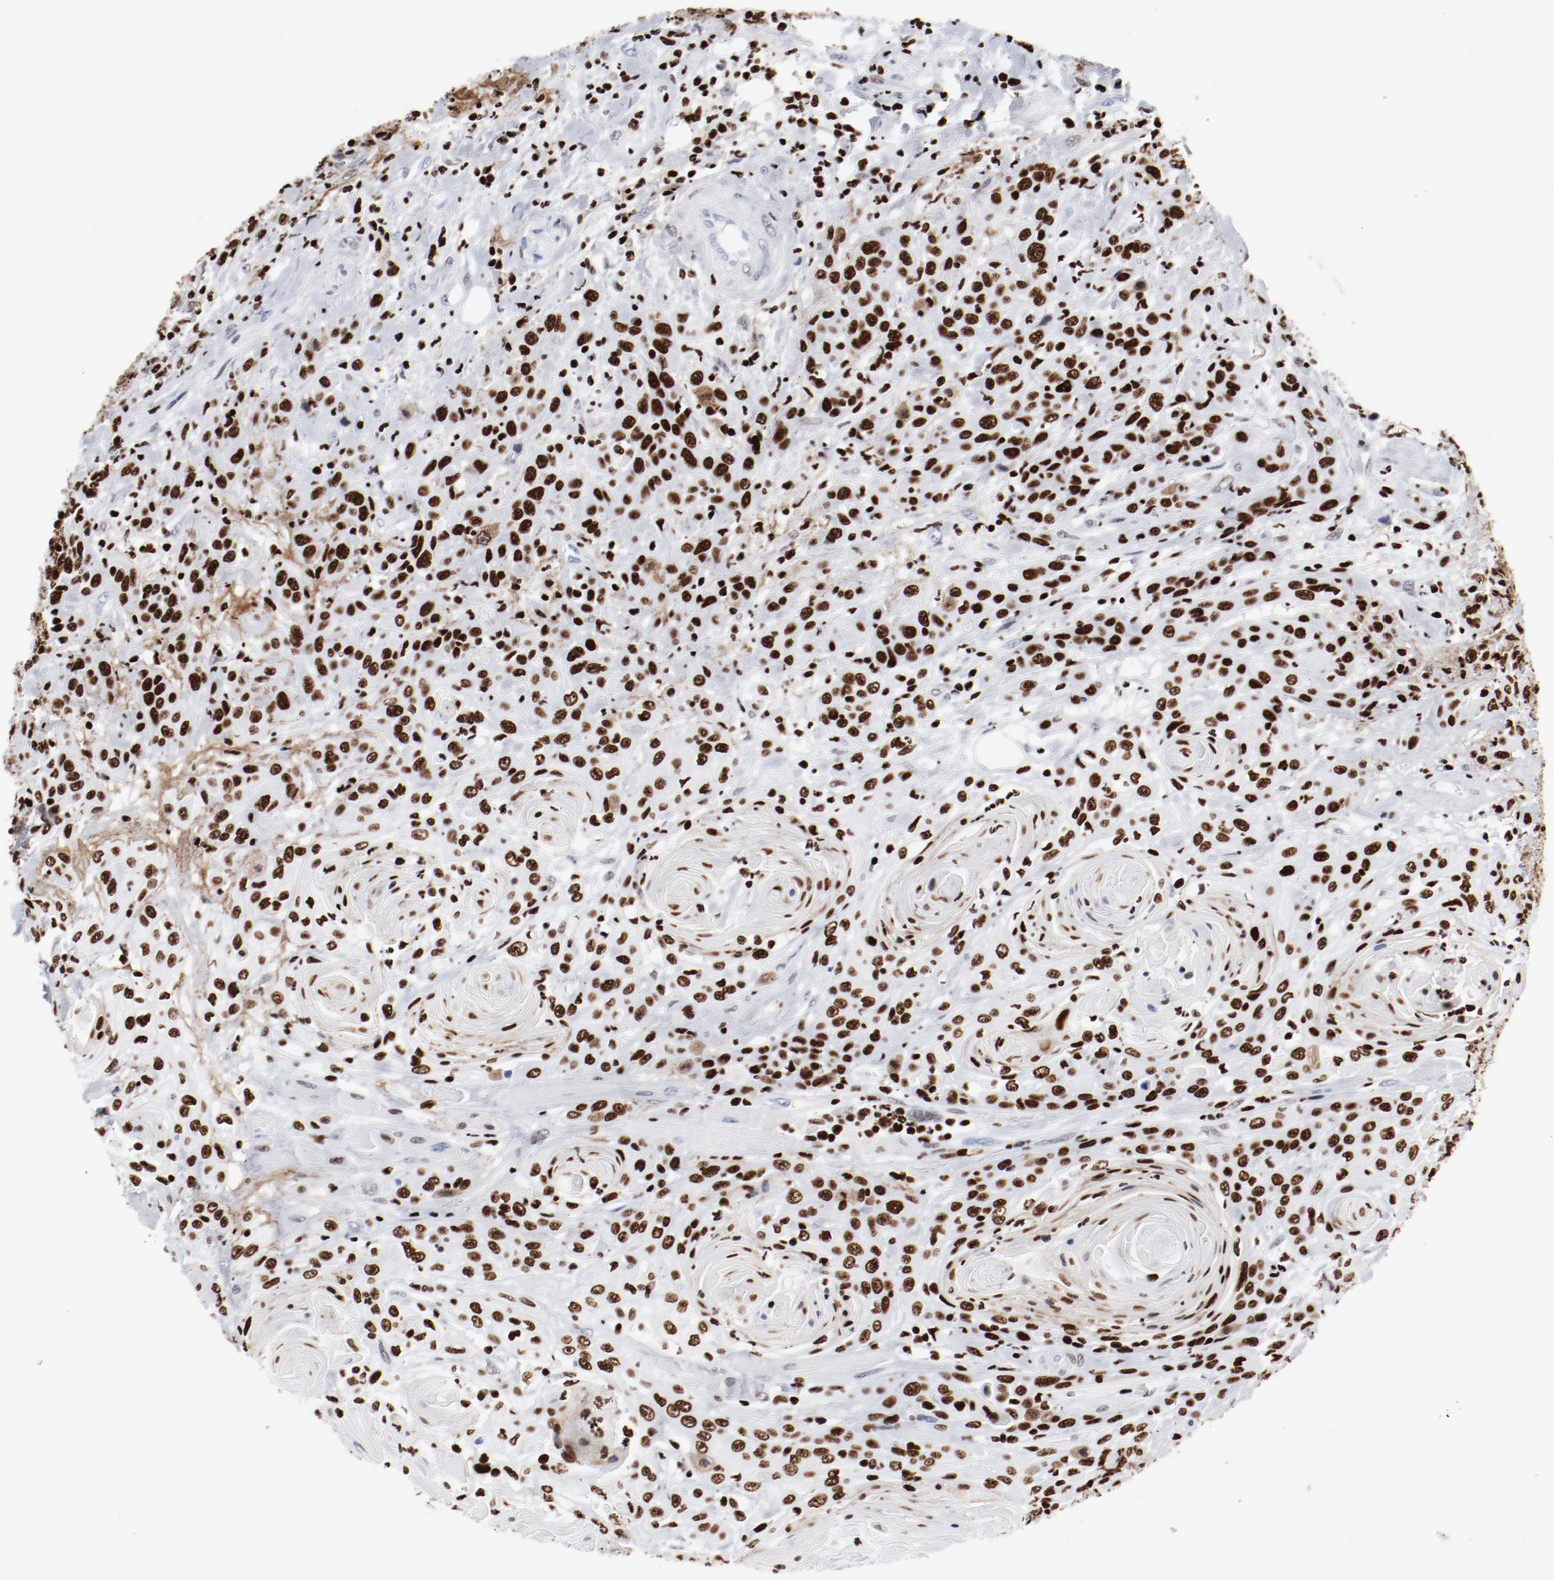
{"staining": {"intensity": "strong", "quantity": ">75%", "location": "nuclear"}, "tissue": "head and neck cancer", "cell_type": "Tumor cells", "image_type": "cancer", "snomed": [{"axis": "morphology", "description": "Squamous cell carcinoma, NOS"}, {"axis": "topography", "description": "Head-Neck"}], "caption": "A high amount of strong nuclear positivity is seen in approximately >75% of tumor cells in head and neck squamous cell carcinoma tissue.", "gene": "SMARCC2", "patient": {"sex": "female", "age": 84}}